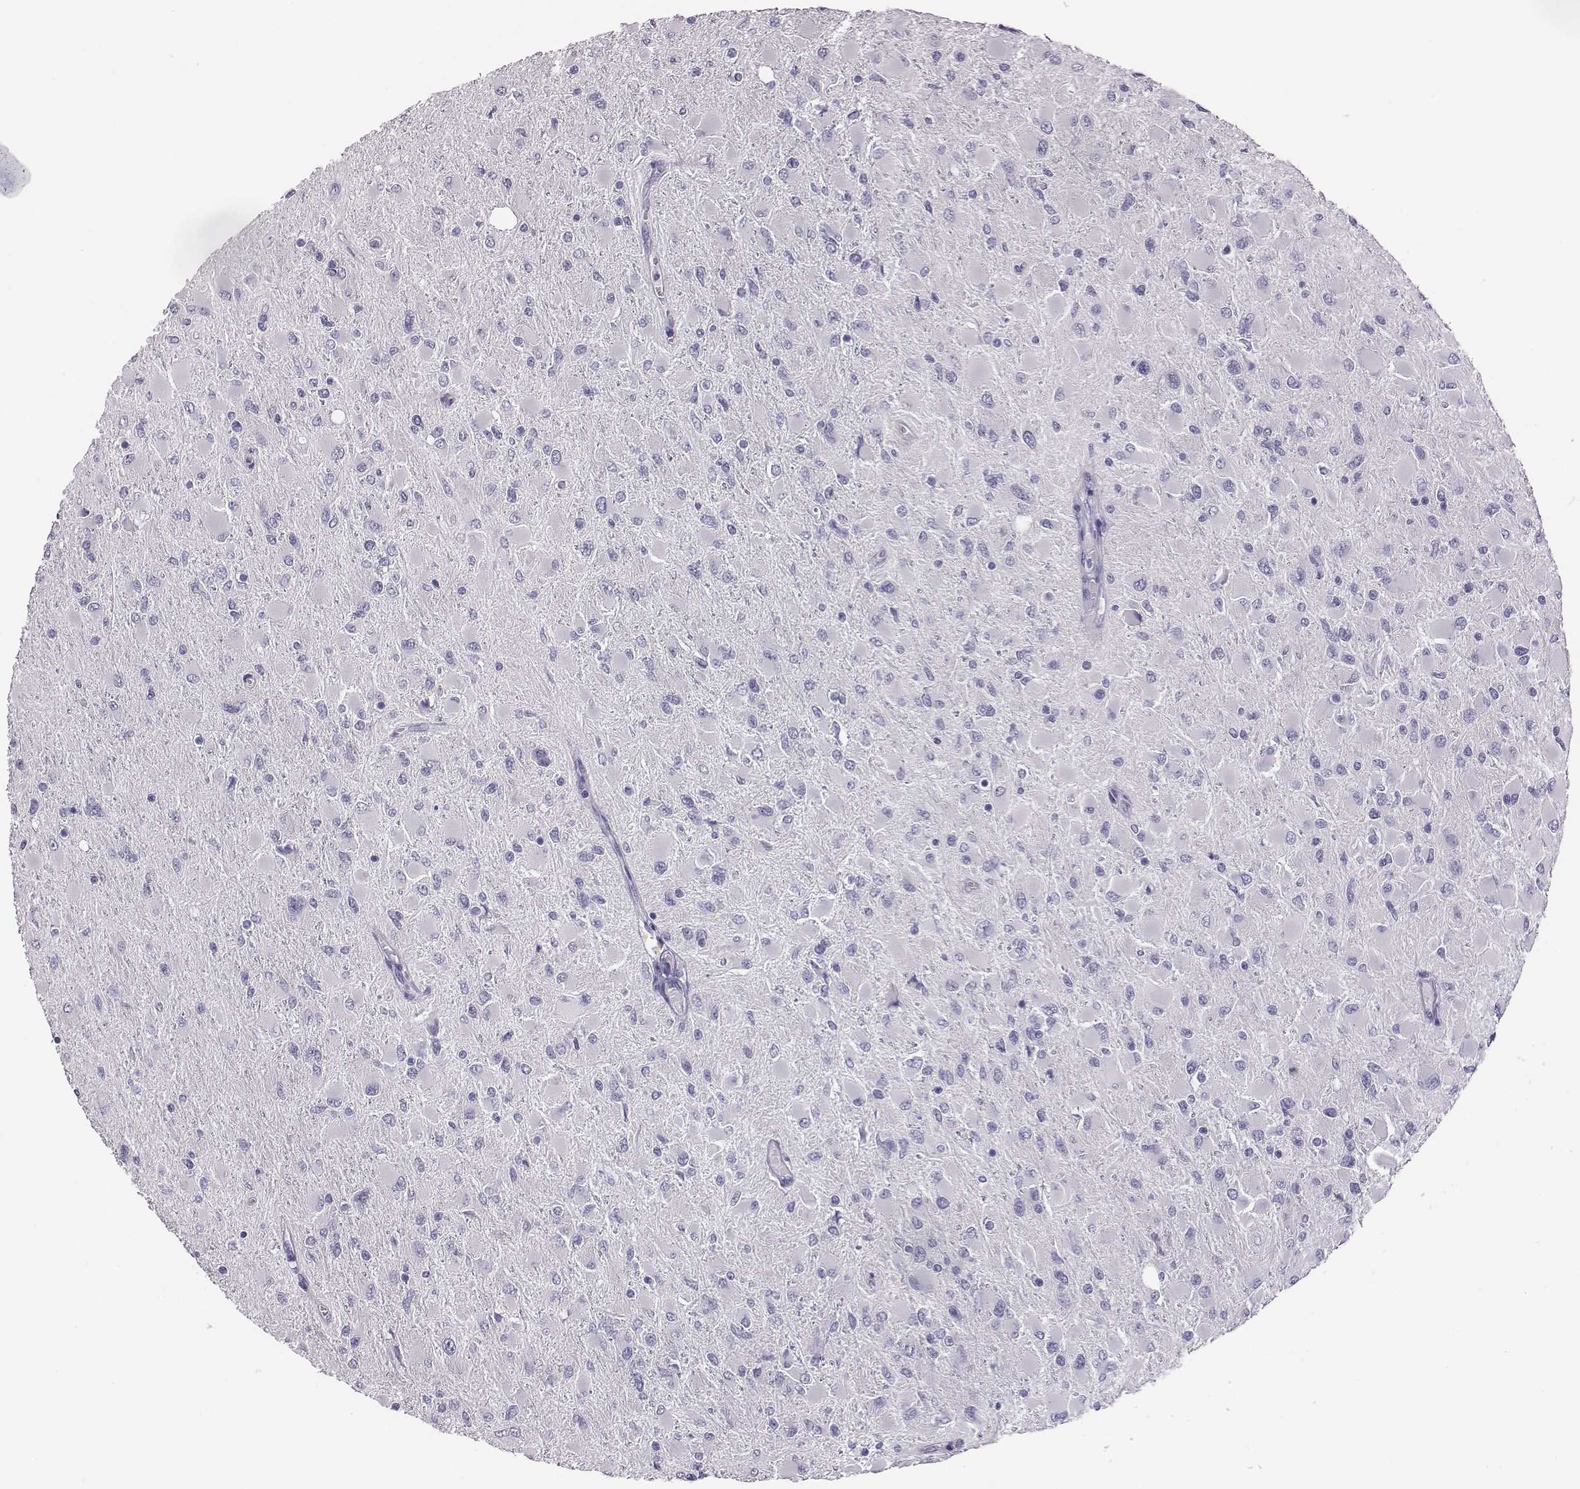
{"staining": {"intensity": "negative", "quantity": "none", "location": "none"}, "tissue": "glioma", "cell_type": "Tumor cells", "image_type": "cancer", "snomed": [{"axis": "morphology", "description": "Glioma, malignant, High grade"}, {"axis": "topography", "description": "Cerebral cortex"}], "caption": "A high-resolution micrograph shows immunohistochemistry (IHC) staining of malignant glioma (high-grade), which reveals no significant expression in tumor cells.", "gene": "ACOD1", "patient": {"sex": "female", "age": 36}}